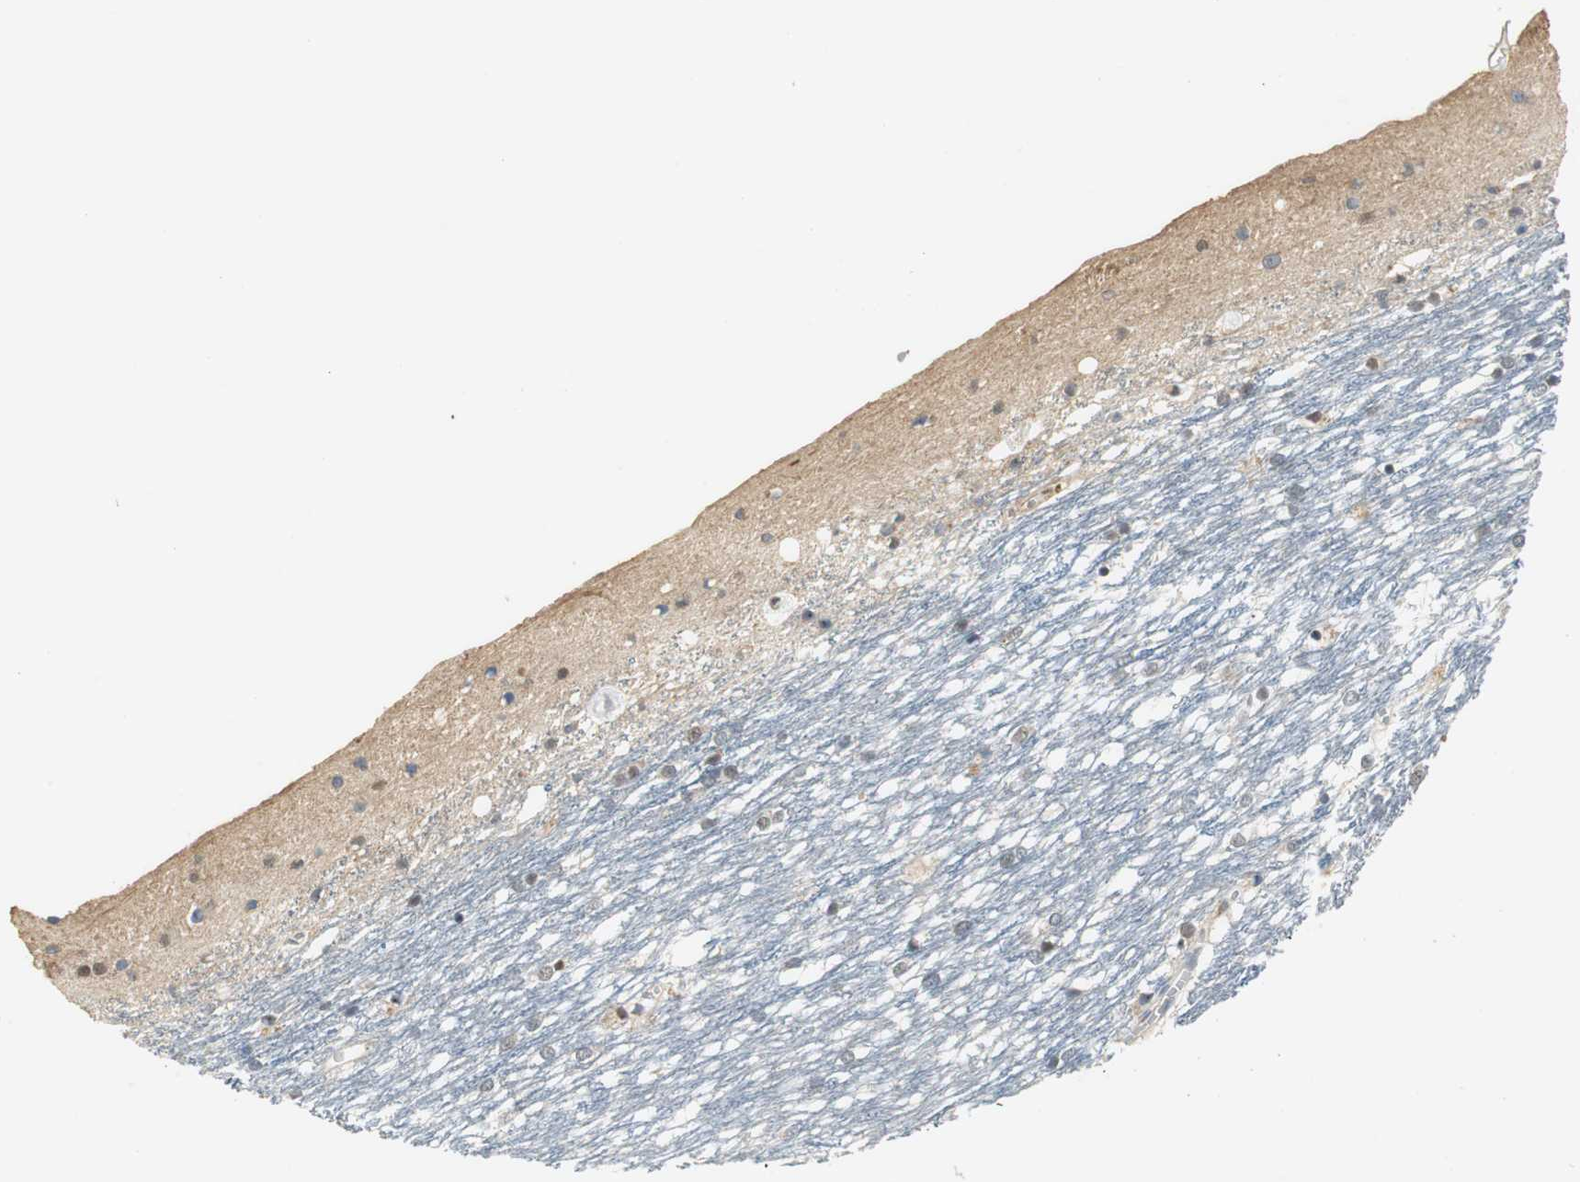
{"staining": {"intensity": "weak", "quantity": "25%-75%", "location": "cytoplasmic/membranous,nuclear"}, "tissue": "caudate", "cell_type": "Glial cells", "image_type": "normal", "snomed": [{"axis": "morphology", "description": "Normal tissue, NOS"}, {"axis": "topography", "description": "Lateral ventricle wall"}], "caption": "Brown immunohistochemical staining in normal human caudate exhibits weak cytoplasmic/membranous,nuclear expression in approximately 25%-75% of glial cells.", "gene": "PSMB4", "patient": {"sex": "female", "age": 19}}